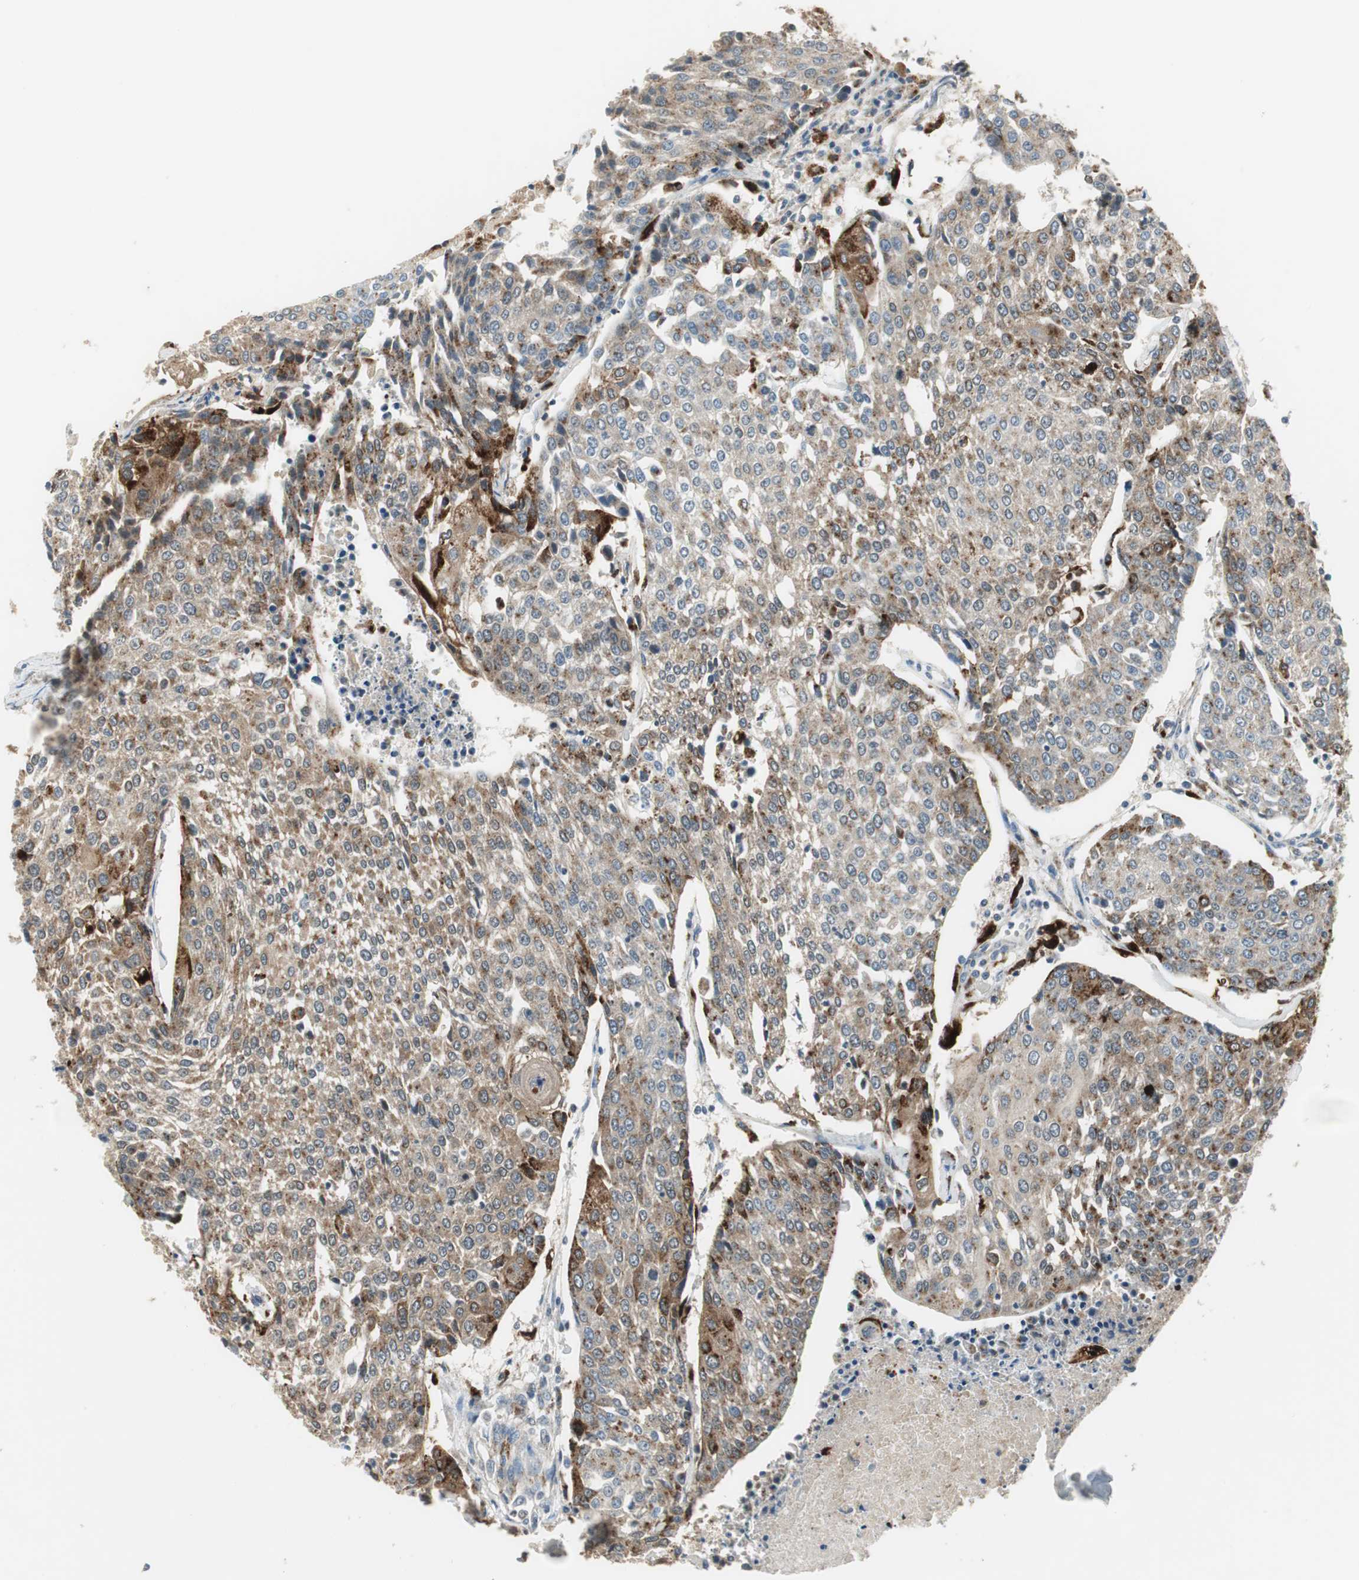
{"staining": {"intensity": "moderate", "quantity": ">75%", "location": "cytoplasmic/membranous"}, "tissue": "urothelial cancer", "cell_type": "Tumor cells", "image_type": "cancer", "snomed": [{"axis": "morphology", "description": "Urothelial carcinoma, High grade"}, {"axis": "topography", "description": "Urinary bladder"}], "caption": "DAB (3,3'-diaminobenzidine) immunohistochemical staining of high-grade urothelial carcinoma shows moderate cytoplasmic/membranous protein positivity in about >75% of tumor cells. (IHC, brightfield microscopy, high magnification).", "gene": "NCK1", "patient": {"sex": "female", "age": 85}}